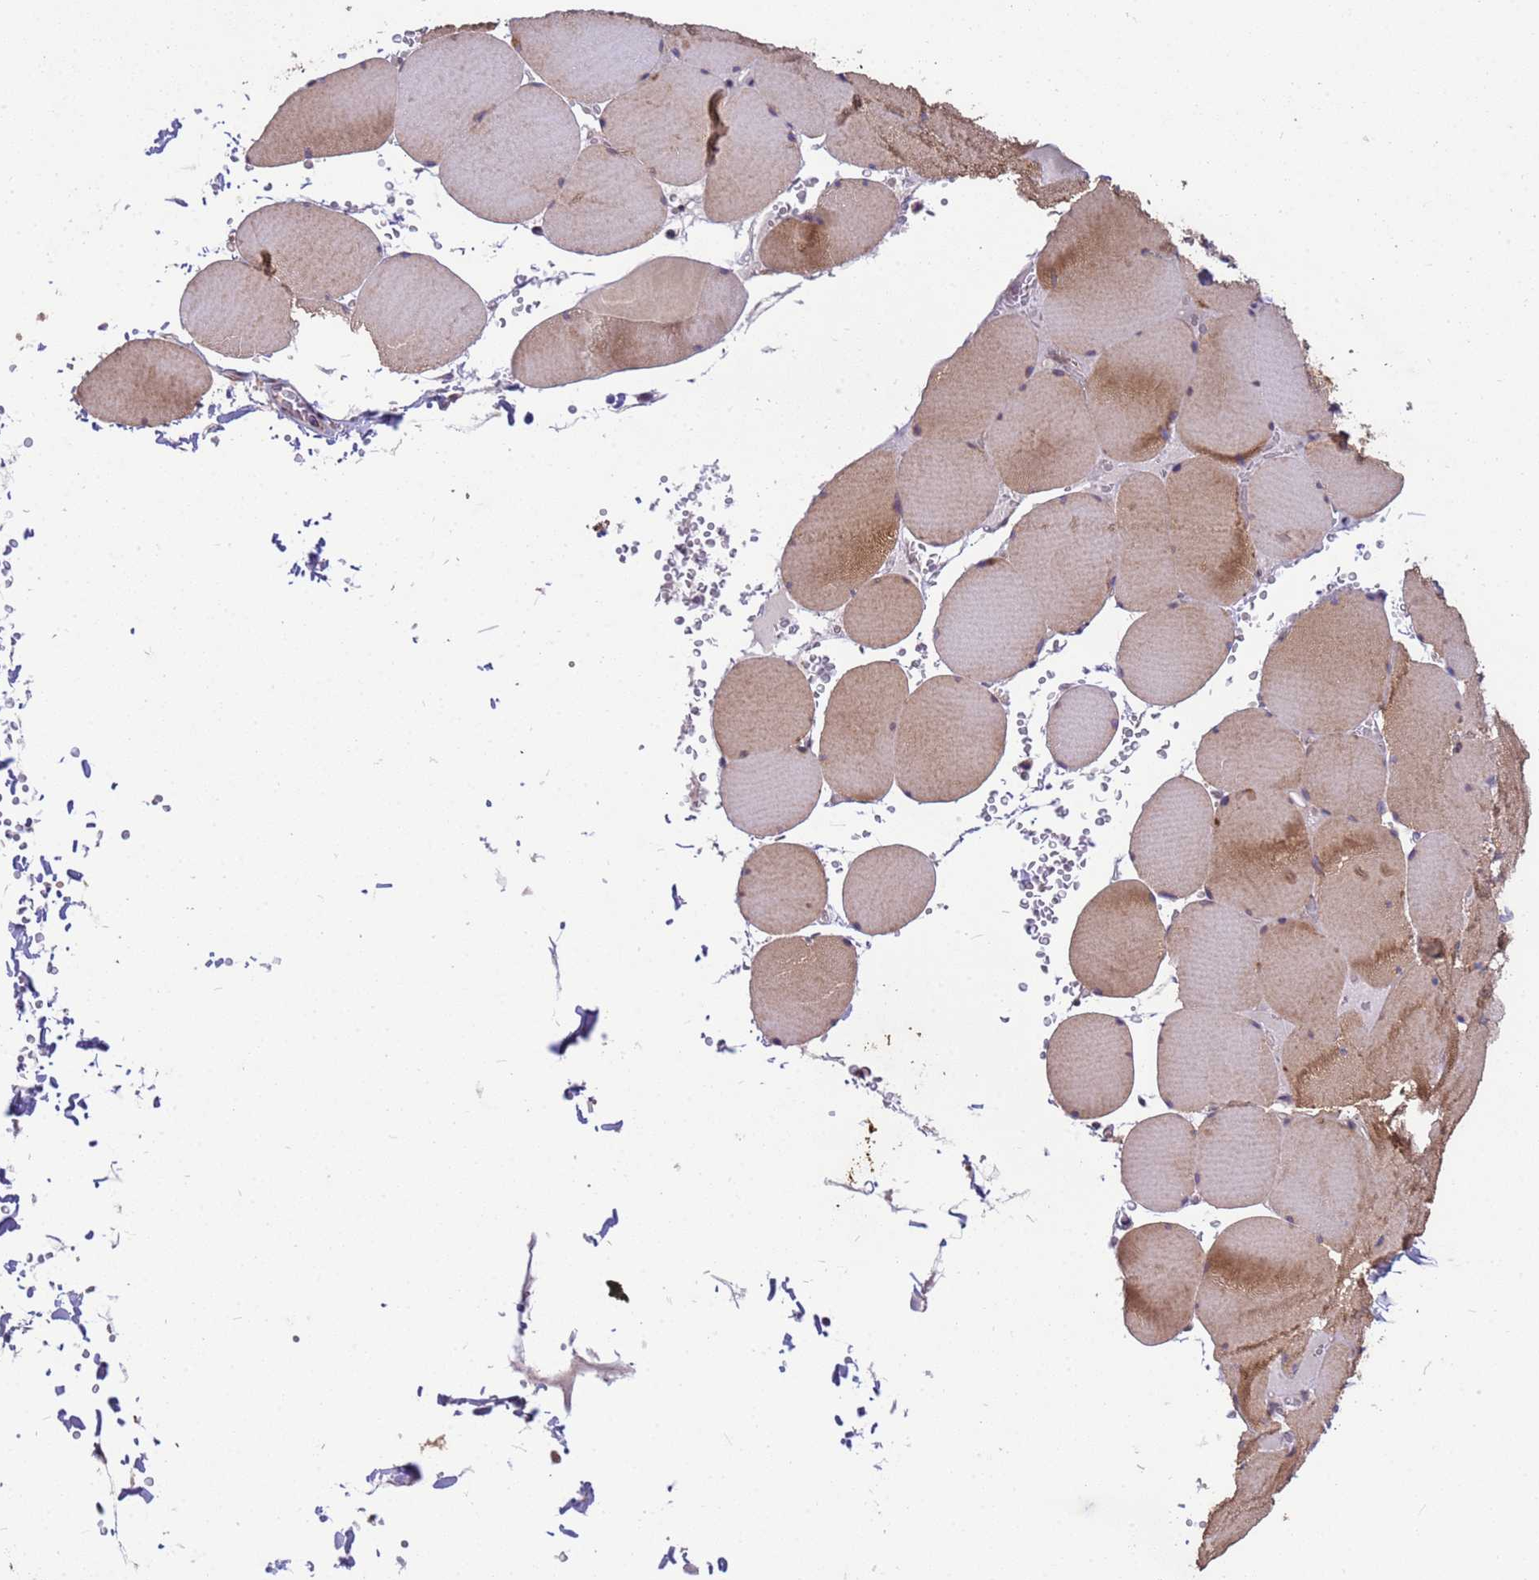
{"staining": {"intensity": "moderate", "quantity": ">75%", "location": "cytoplasmic/membranous"}, "tissue": "skeletal muscle", "cell_type": "Myocytes", "image_type": "normal", "snomed": [{"axis": "morphology", "description": "Normal tissue, NOS"}, {"axis": "topography", "description": "Skeletal muscle"}, {"axis": "topography", "description": "Head-Neck"}], "caption": "Immunohistochemical staining of benign human skeletal muscle shows >75% levels of moderate cytoplasmic/membranous protein staining in approximately >75% of myocytes. (DAB (3,3'-diaminobenzidine) IHC, brown staining for protein, blue staining for nuclei).", "gene": "PPP2CA", "patient": {"sex": "male", "age": 66}}